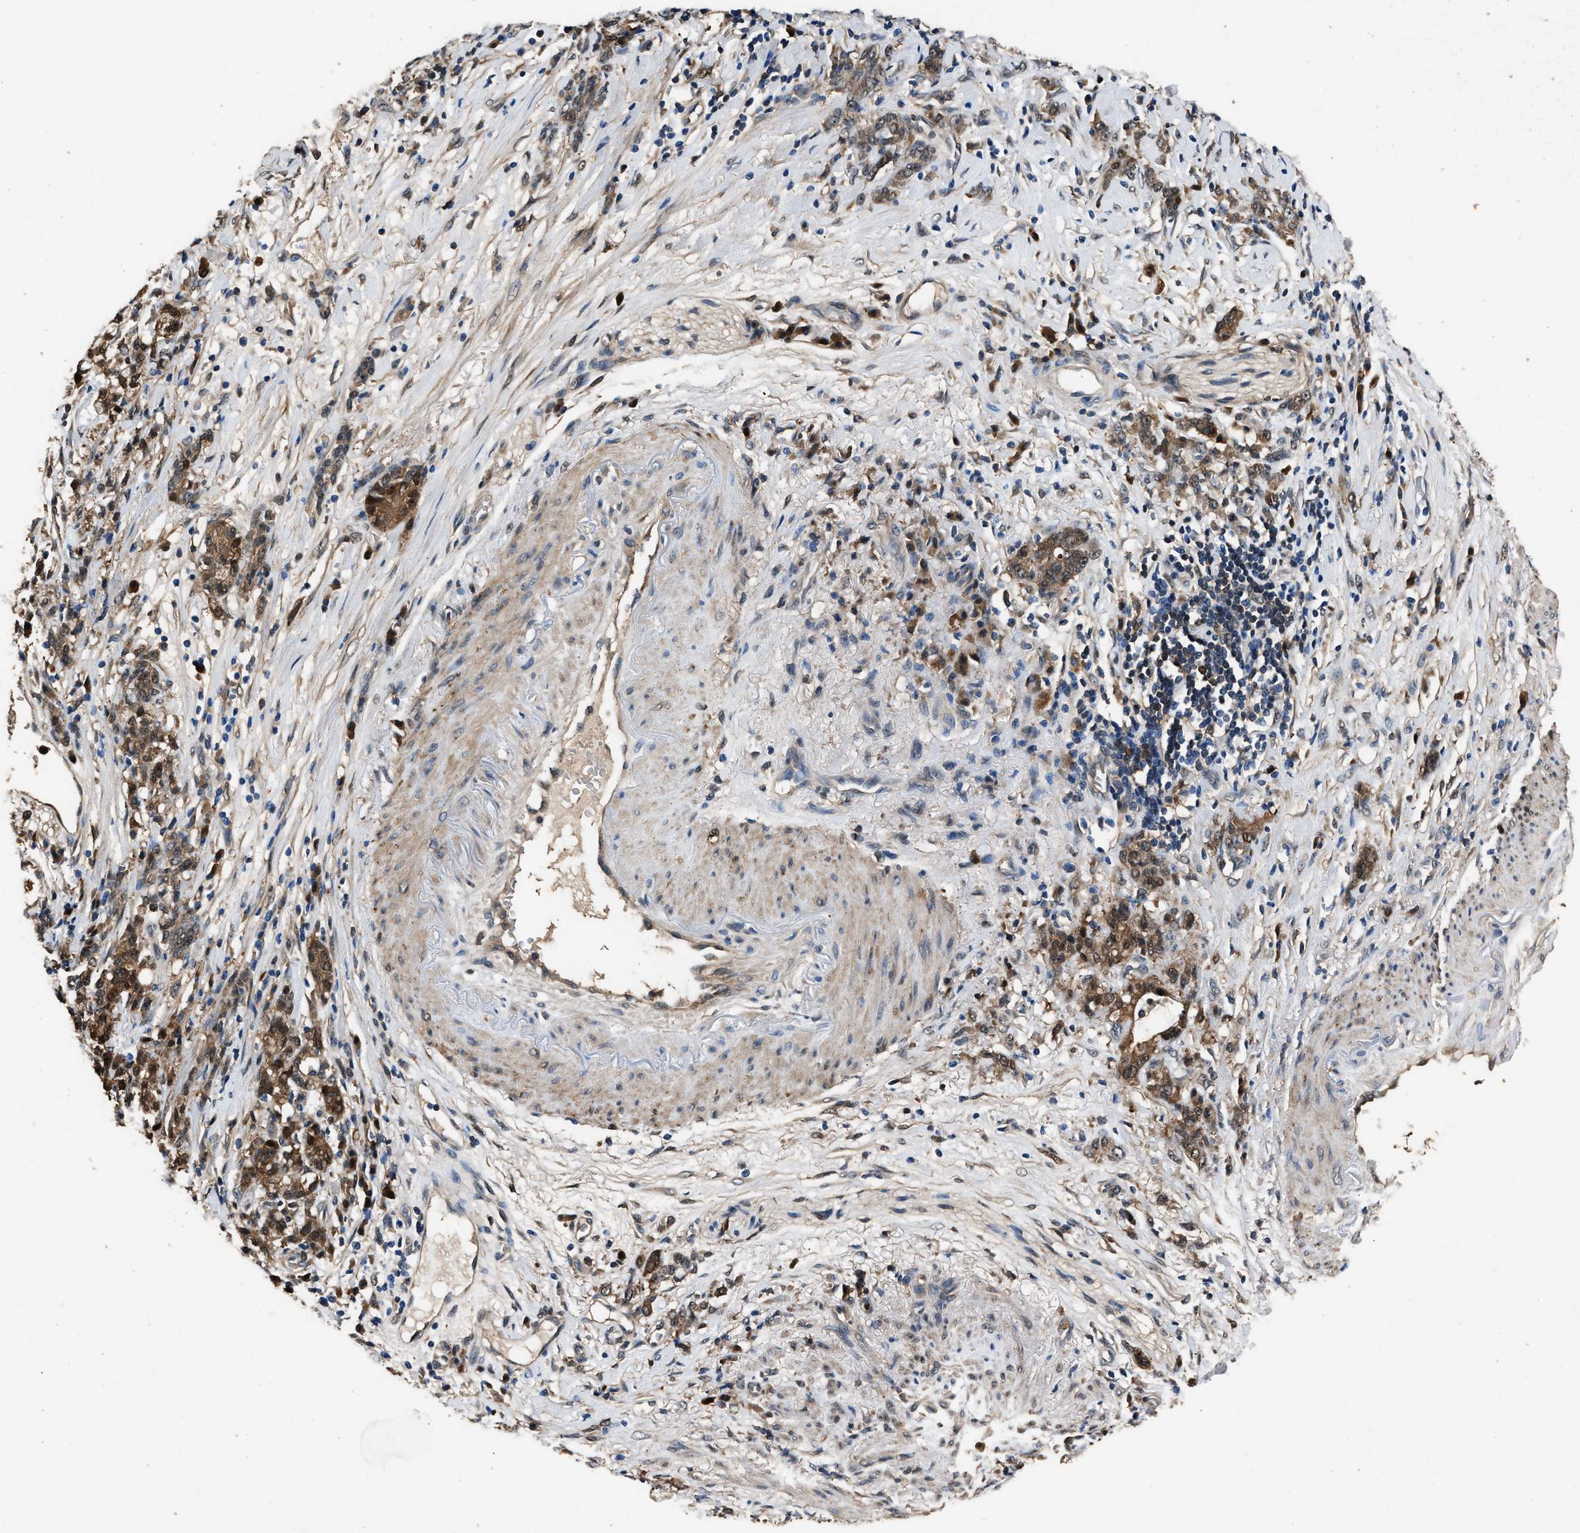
{"staining": {"intensity": "moderate", "quantity": ">75%", "location": "cytoplasmic/membranous"}, "tissue": "stomach cancer", "cell_type": "Tumor cells", "image_type": "cancer", "snomed": [{"axis": "morphology", "description": "Adenocarcinoma, NOS"}, {"axis": "topography", "description": "Stomach, lower"}], "caption": "Stomach adenocarcinoma was stained to show a protein in brown. There is medium levels of moderate cytoplasmic/membranous staining in about >75% of tumor cells.", "gene": "GSTP1", "patient": {"sex": "male", "age": 88}}